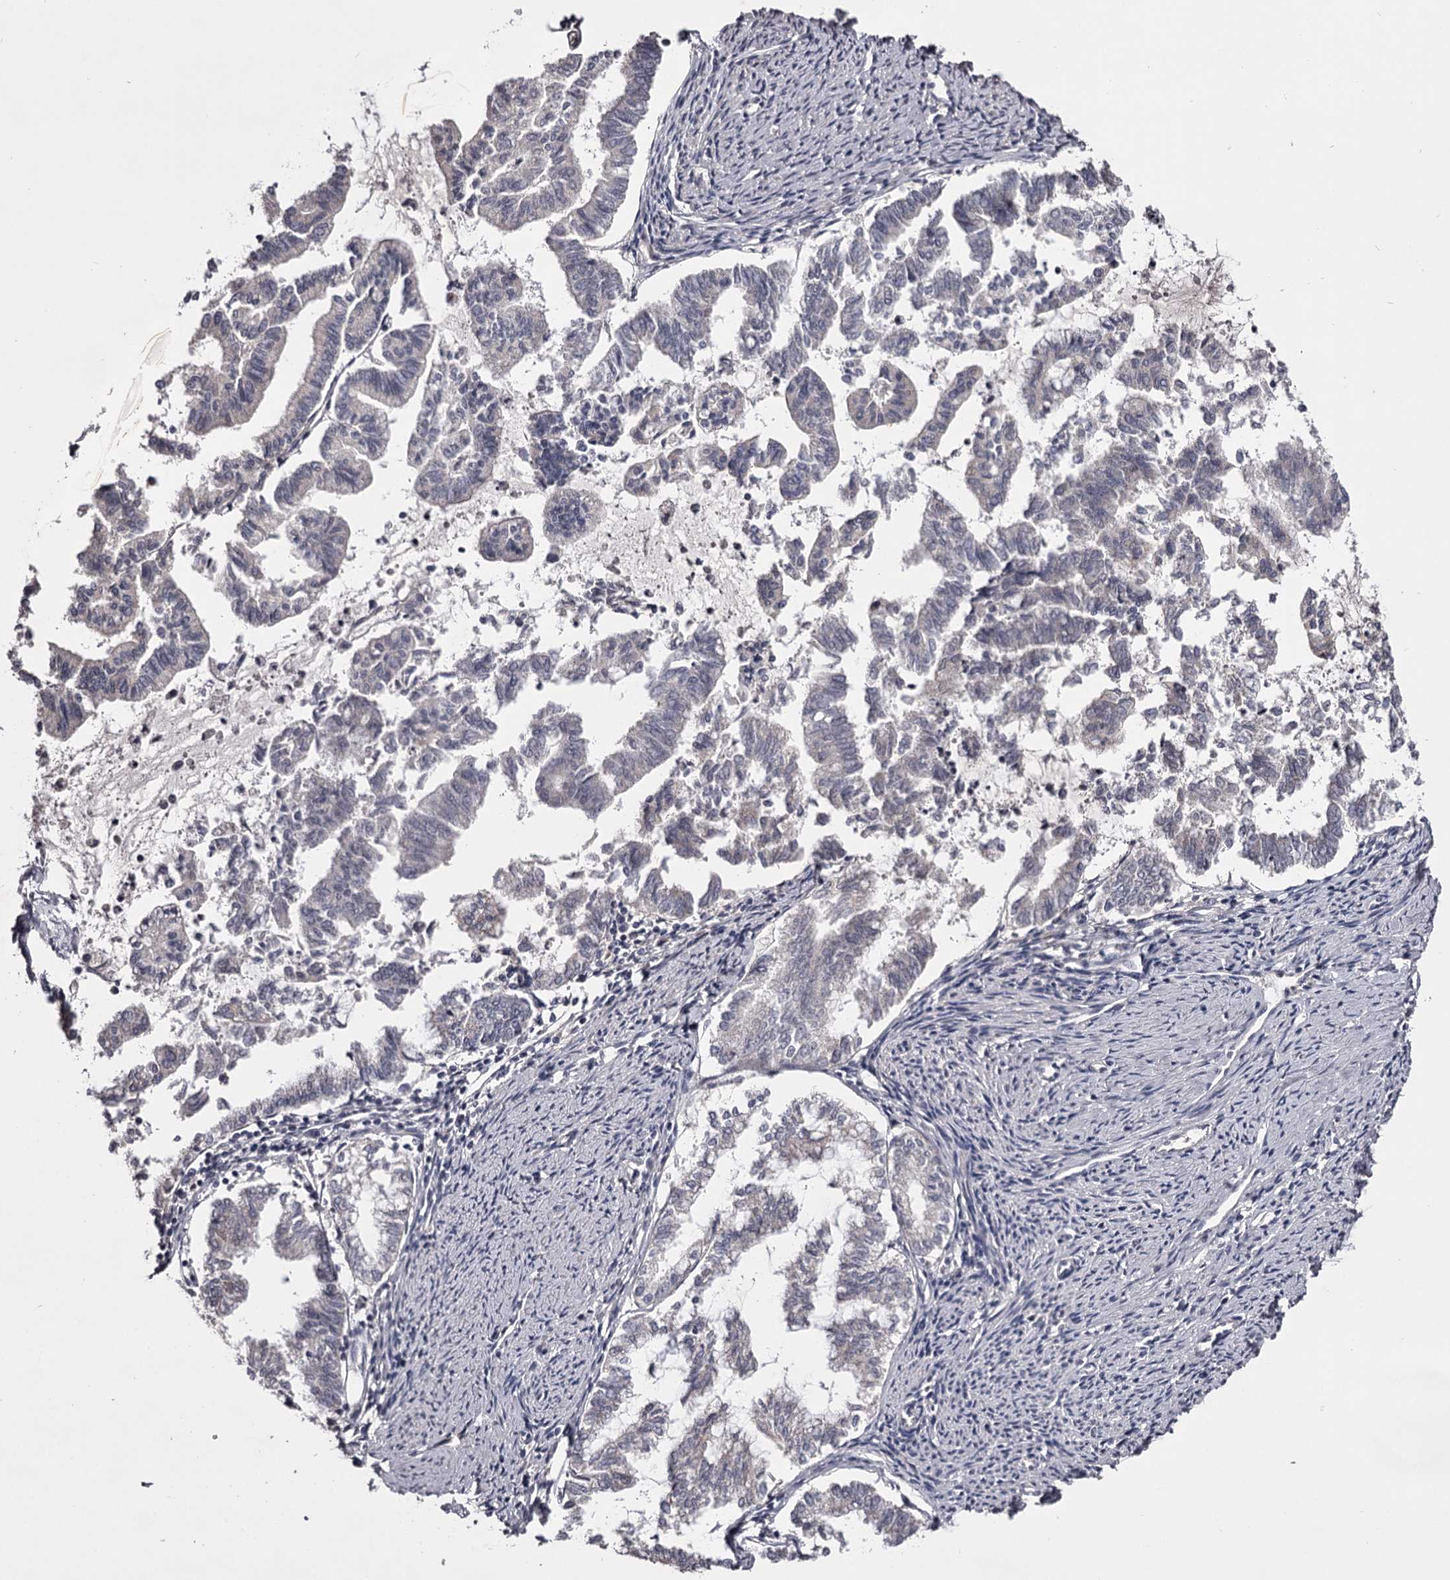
{"staining": {"intensity": "negative", "quantity": "none", "location": "none"}, "tissue": "endometrial cancer", "cell_type": "Tumor cells", "image_type": "cancer", "snomed": [{"axis": "morphology", "description": "Adenocarcinoma, NOS"}, {"axis": "topography", "description": "Endometrium"}], "caption": "Adenocarcinoma (endometrial) was stained to show a protein in brown. There is no significant expression in tumor cells. (DAB immunohistochemistry, high magnification).", "gene": "PRM2", "patient": {"sex": "female", "age": 79}}